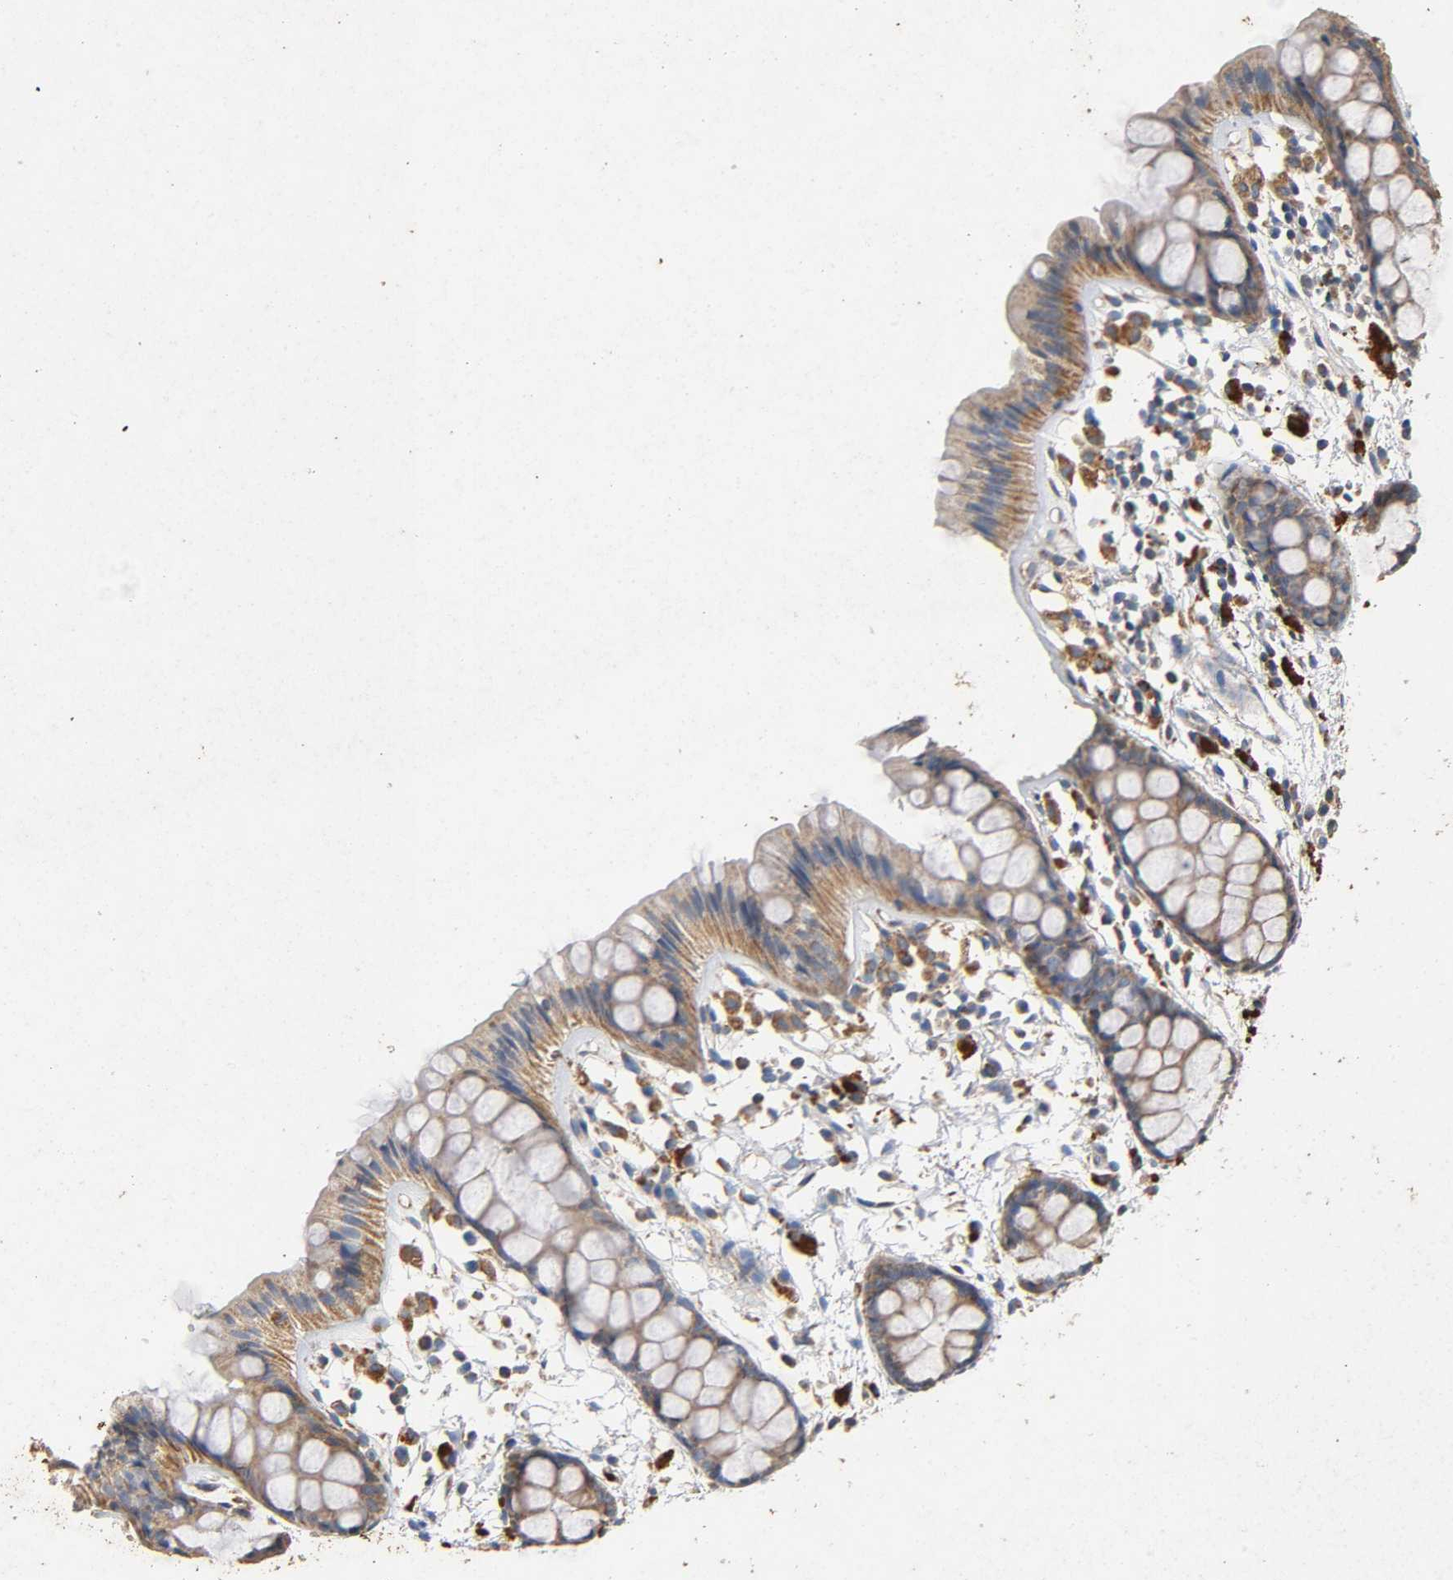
{"staining": {"intensity": "moderate", "quantity": ">75%", "location": "cytoplasmic/membranous"}, "tissue": "rectum", "cell_type": "Glandular cells", "image_type": "normal", "snomed": [{"axis": "morphology", "description": "Normal tissue, NOS"}, {"axis": "topography", "description": "Rectum"}], "caption": "Immunohistochemical staining of benign rectum displays >75% levels of moderate cytoplasmic/membranous protein staining in approximately >75% of glandular cells. The staining was performed using DAB (3,3'-diaminobenzidine) to visualize the protein expression in brown, while the nuclei were stained in blue with hematoxylin (Magnification: 20x).", "gene": "NDUFS3", "patient": {"sex": "female", "age": 66}}